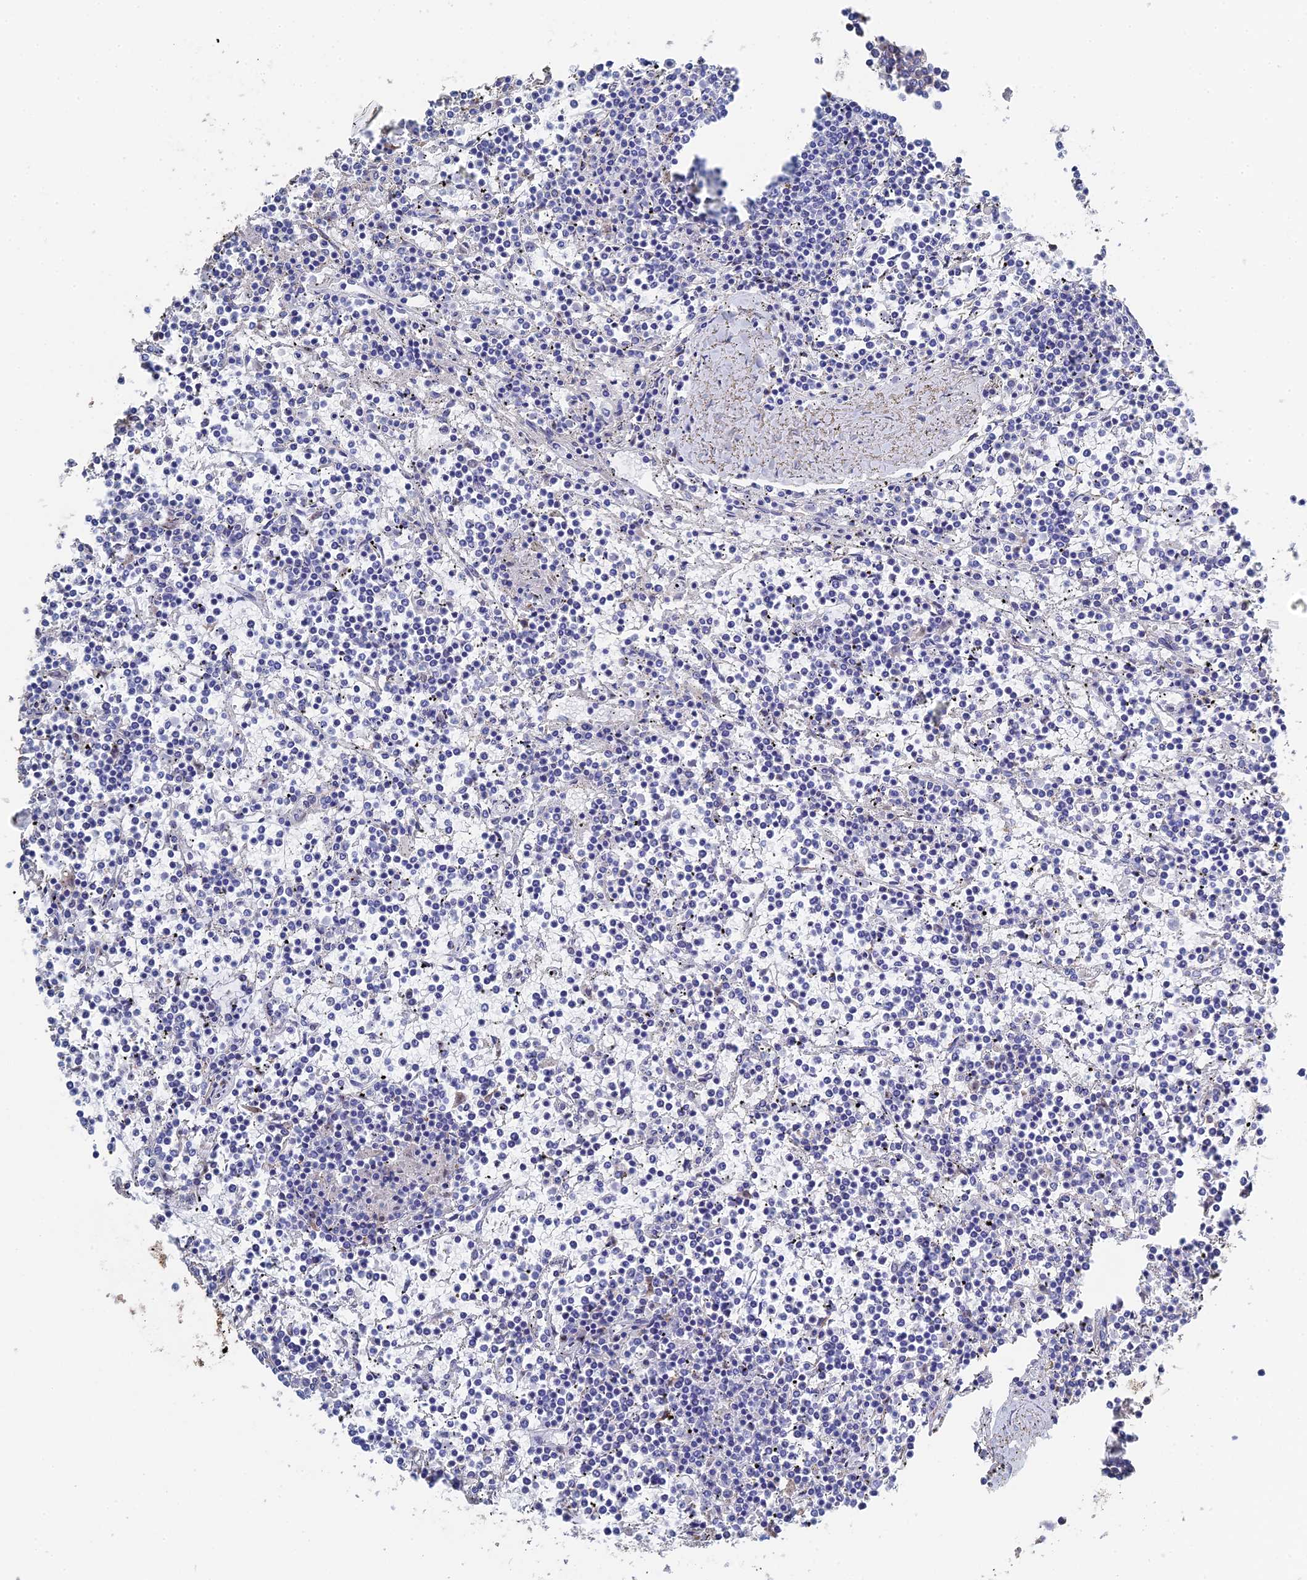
{"staining": {"intensity": "negative", "quantity": "none", "location": "none"}, "tissue": "lymphoma", "cell_type": "Tumor cells", "image_type": "cancer", "snomed": [{"axis": "morphology", "description": "Malignant lymphoma, non-Hodgkin's type, Low grade"}, {"axis": "topography", "description": "Spleen"}], "caption": "This image is of malignant lymphoma, non-Hodgkin's type (low-grade) stained with immunohistochemistry (IHC) to label a protein in brown with the nuclei are counter-stained blue. There is no positivity in tumor cells.", "gene": "STRA6", "patient": {"sex": "female", "age": 19}}